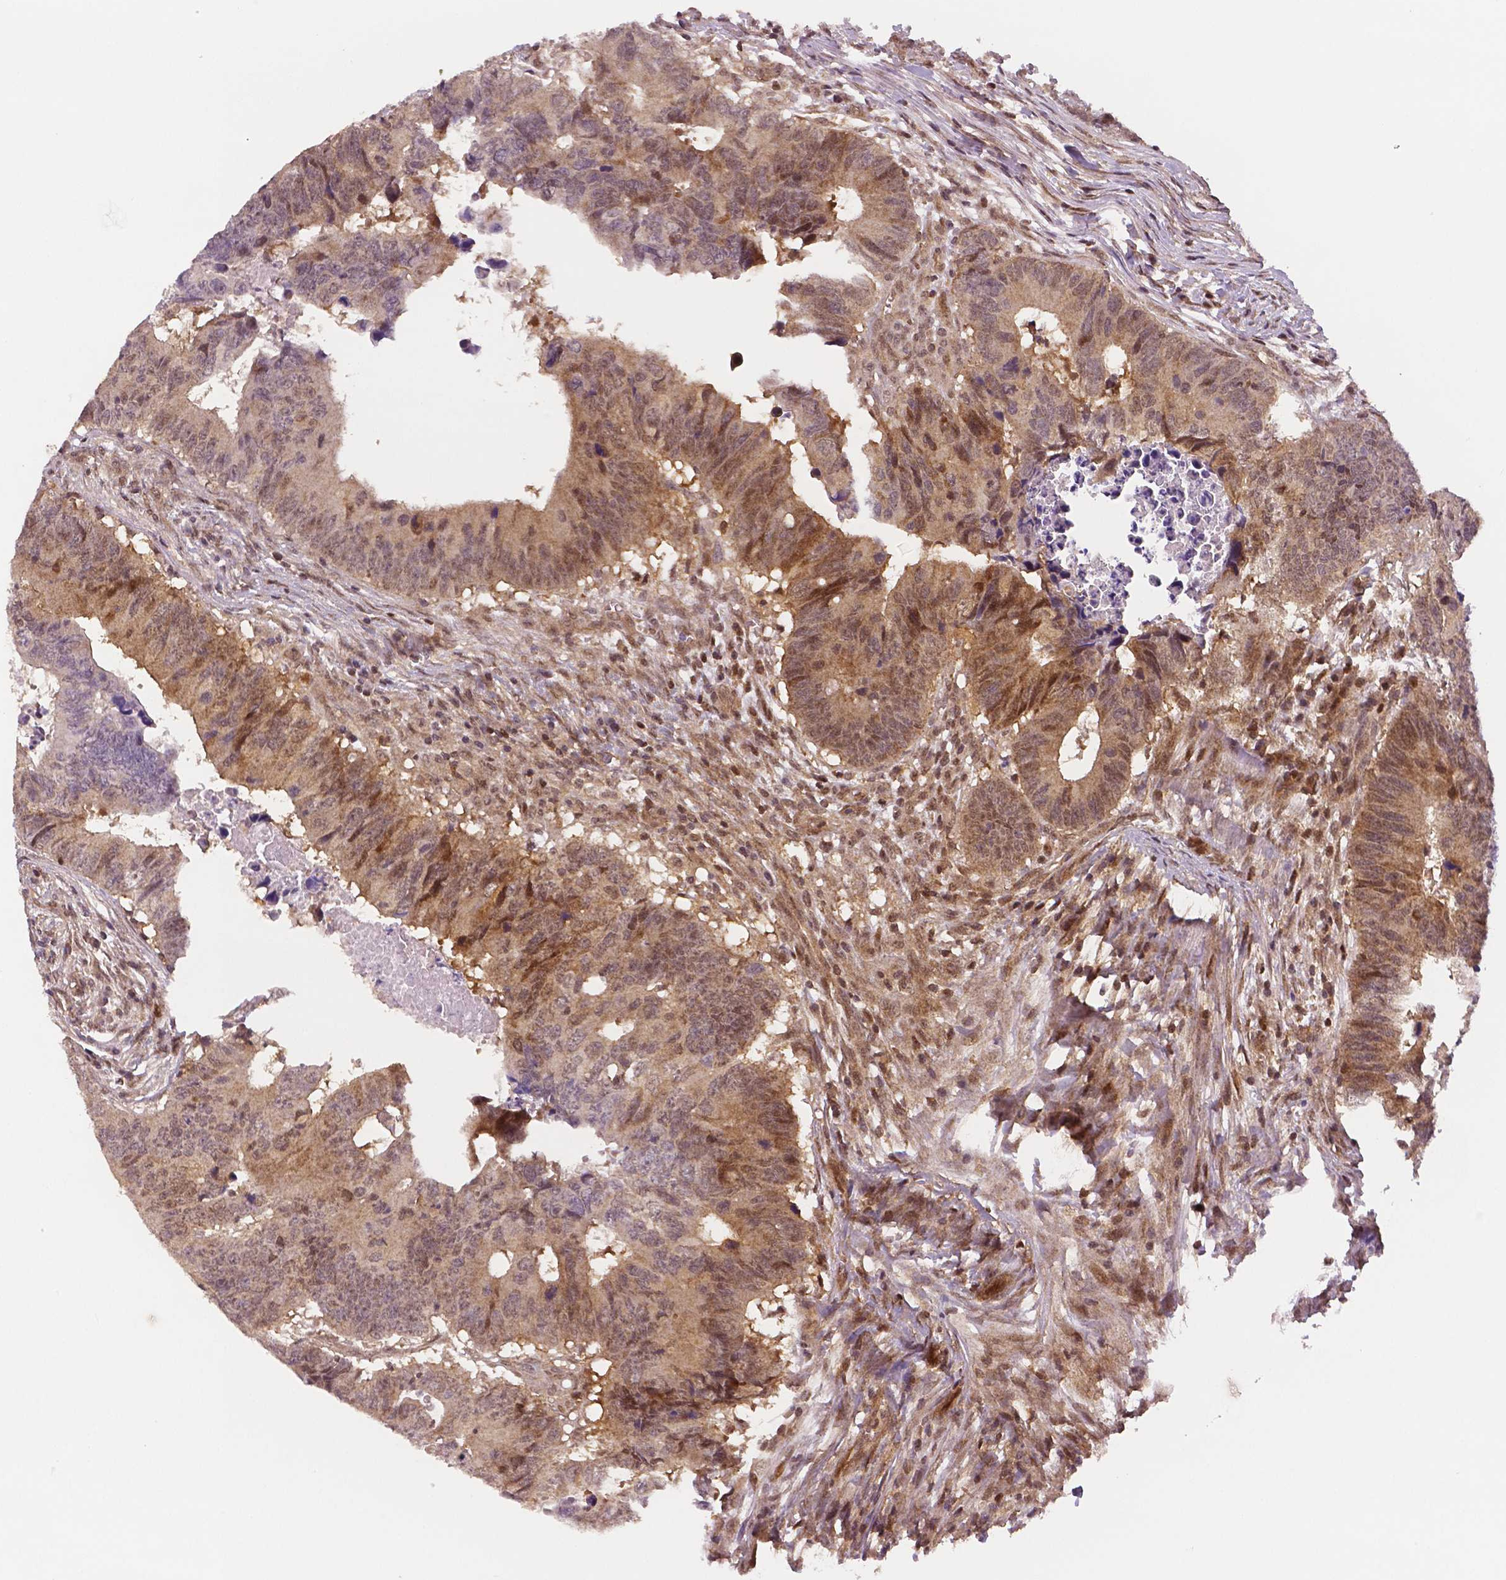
{"staining": {"intensity": "weak", "quantity": ">75%", "location": "cytoplasmic/membranous"}, "tissue": "colorectal cancer", "cell_type": "Tumor cells", "image_type": "cancer", "snomed": [{"axis": "morphology", "description": "Adenocarcinoma, NOS"}, {"axis": "topography", "description": "Colon"}], "caption": "IHC histopathology image of colorectal adenocarcinoma stained for a protein (brown), which exhibits low levels of weak cytoplasmic/membranous positivity in approximately >75% of tumor cells.", "gene": "STAT3", "patient": {"sex": "female", "age": 82}}